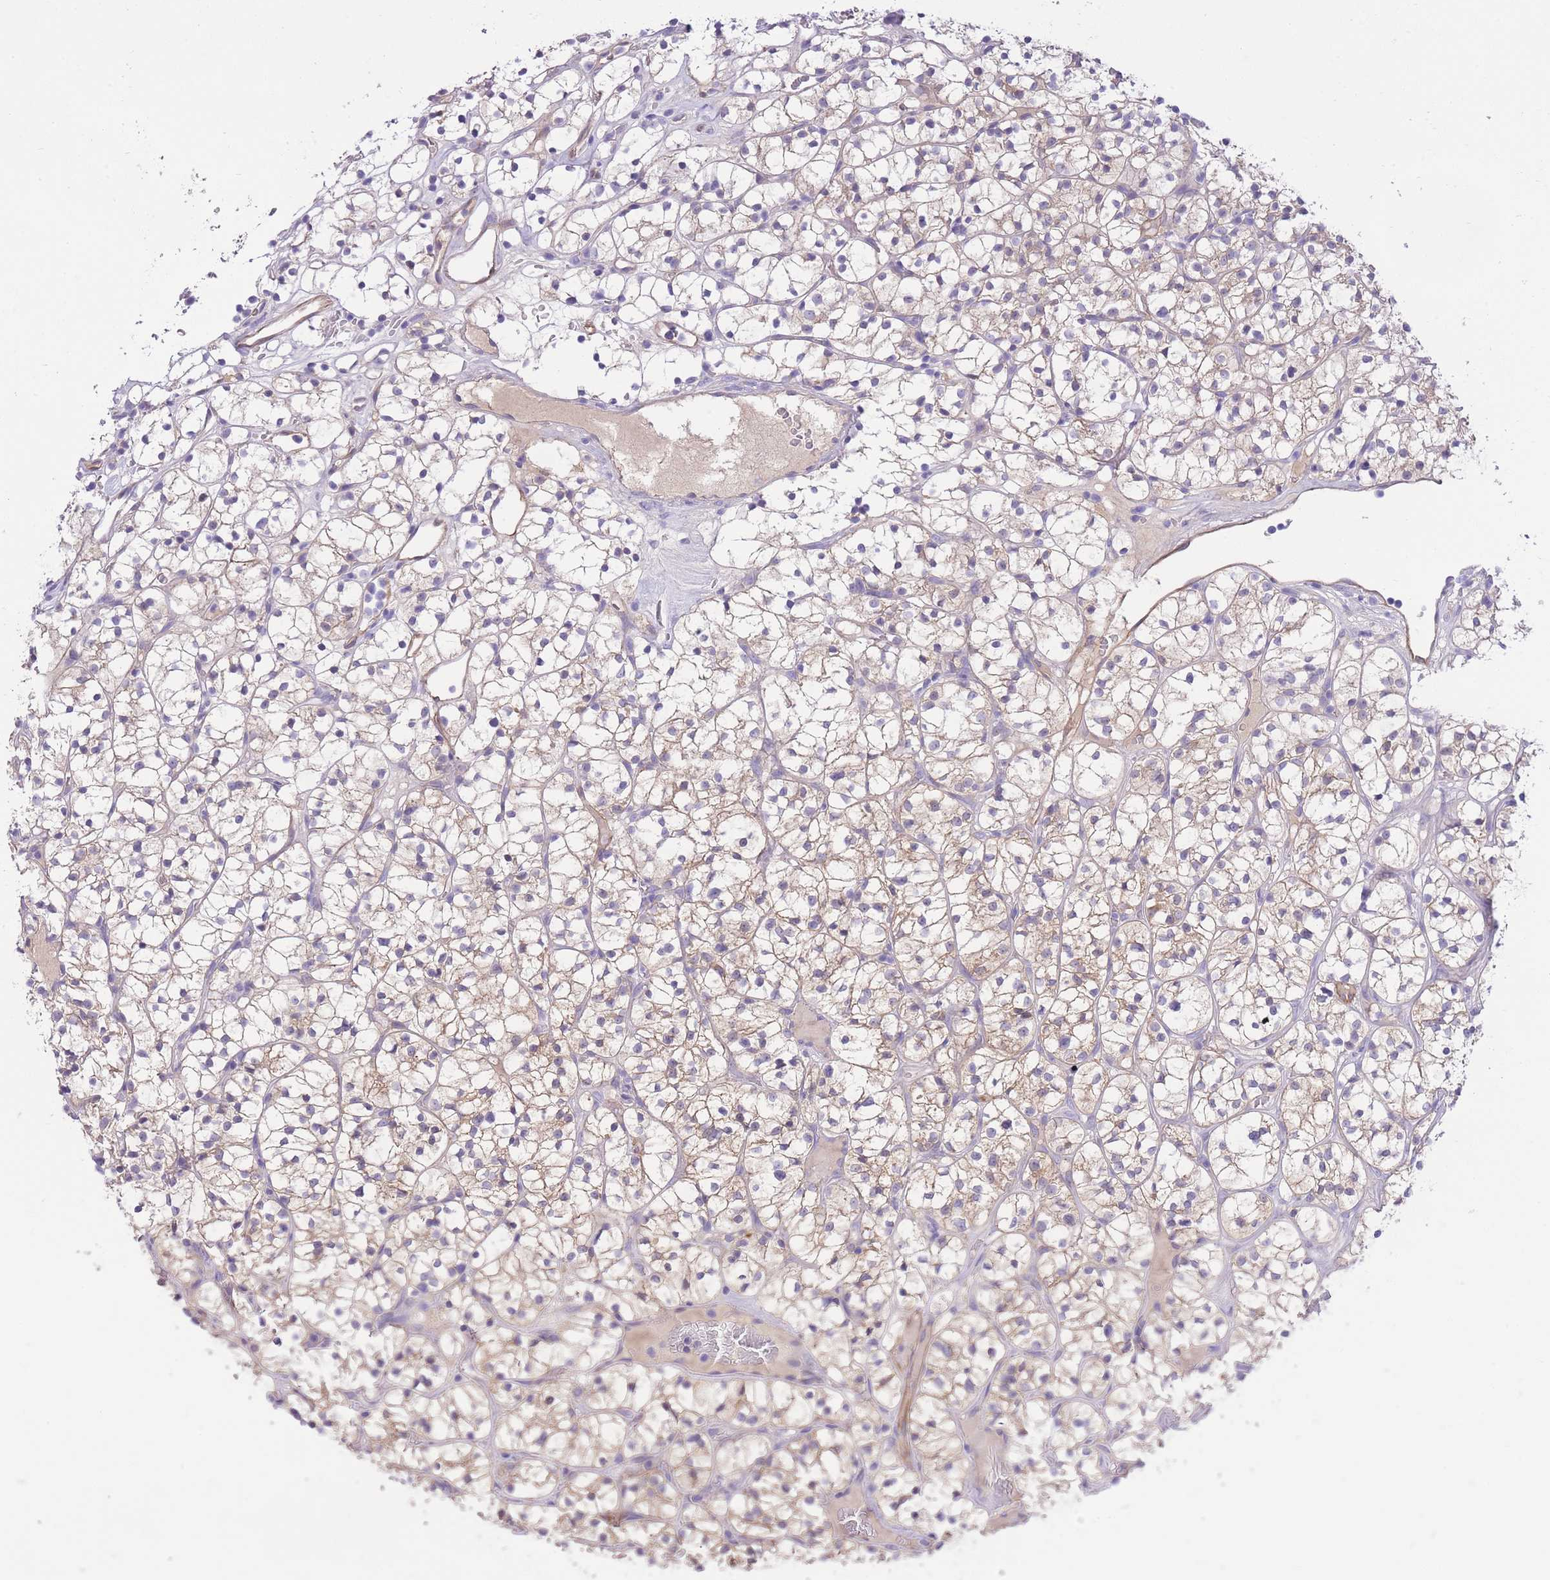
{"staining": {"intensity": "weak", "quantity": "25%-75%", "location": "cytoplasmic/membranous"}, "tissue": "renal cancer", "cell_type": "Tumor cells", "image_type": "cancer", "snomed": [{"axis": "morphology", "description": "Adenocarcinoma, NOS"}, {"axis": "topography", "description": "Kidney"}], "caption": "Renal adenocarcinoma stained for a protein reveals weak cytoplasmic/membranous positivity in tumor cells. The protein is shown in brown color, while the nuclei are stained blue.", "gene": "PGM1", "patient": {"sex": "female", "age": 64}}